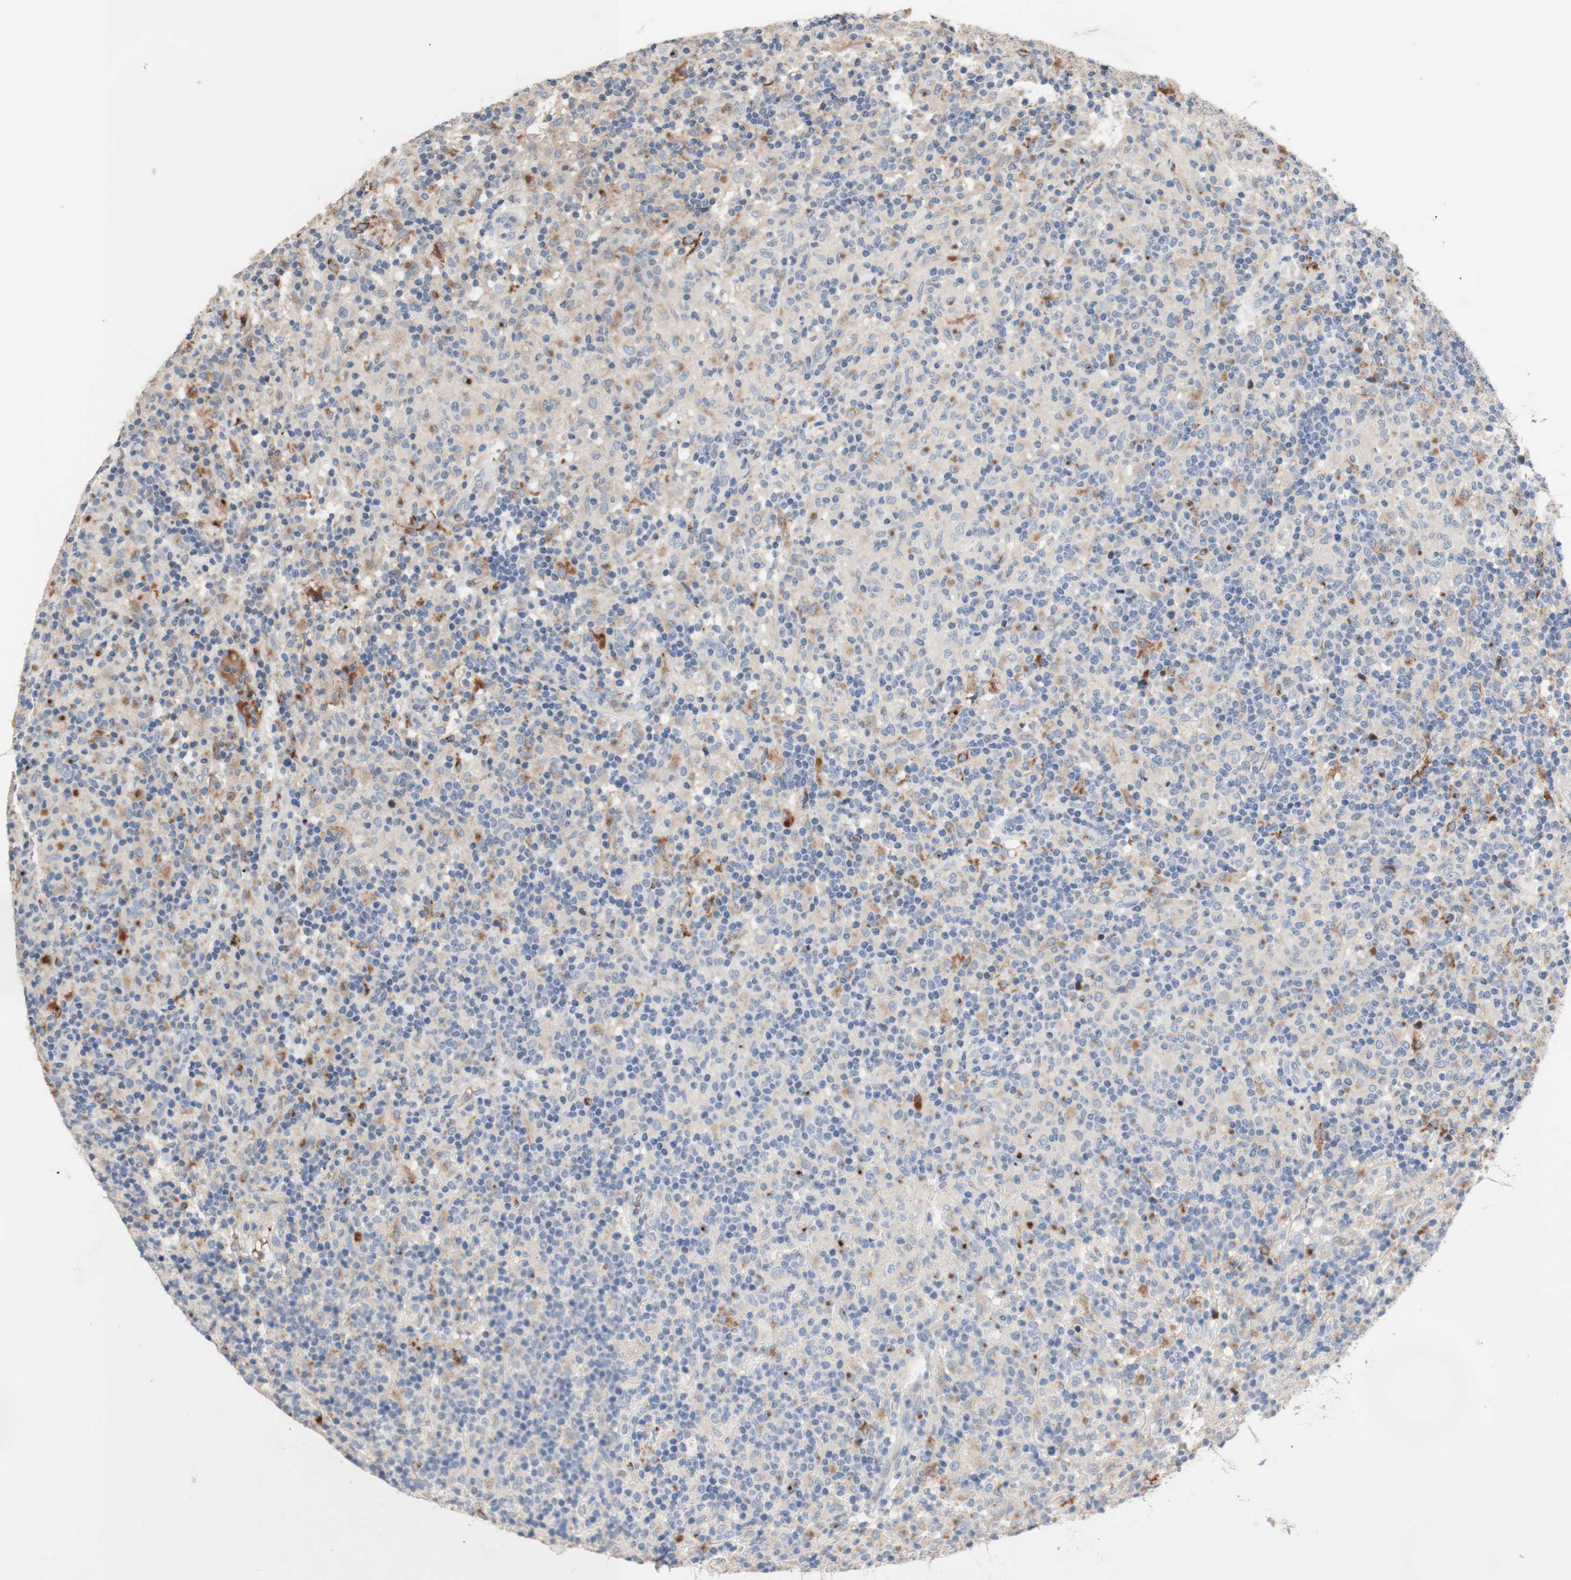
{"staining": {"intensity": "moderate", "quantity": "<25%", "location": "cytoplasmic/membranous"}, "tissue": "lymphoma", "cell_type": "Tumor cells", "image_type": "cancer", "snomed": [{"axis": "morphology", "description": "Hodgkin's disease, NOS"}, {"axis": "topography", "description": "Lymph node"}], "caption": "An immunohistochemistry image of neoplastic tissue is shown. Protein staining in brown labels moderate cytoplasmic/membranous positivity in Hodgkin's disease within tumor cells.", "gene": "CDON", "patient": {"sex": "male", "age": 70}}